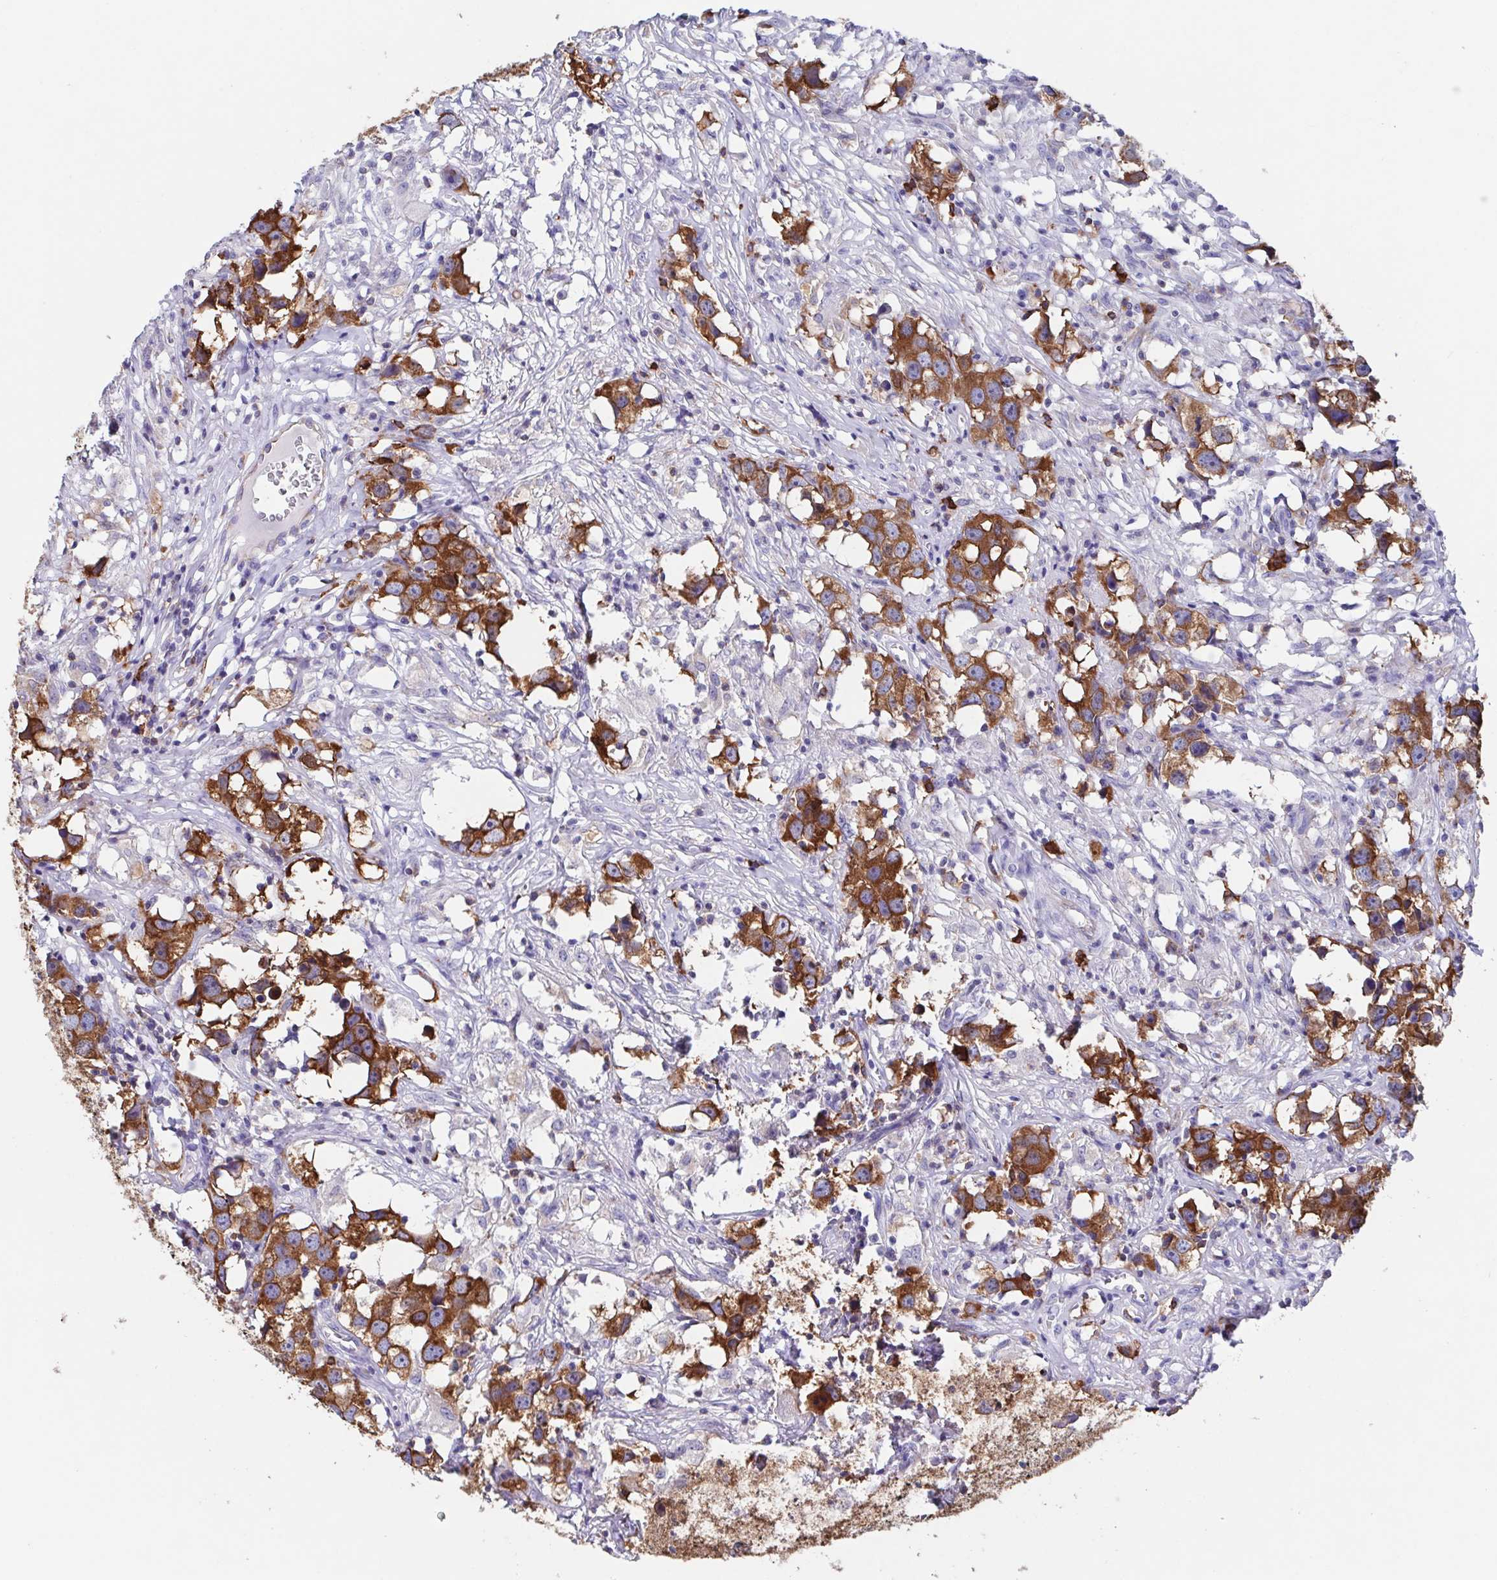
{"staining": {"intensity": "strong", "quantity": ">75%", "location": "cytoplasmic/membranous"}, "tissue": "testis cancer", "cell_type": "Tumor cells", "image_type": "cancer", "snomed": [{"axis": "morphology", "description": "Seminoma, NOS"}, {"axis": "topography", "description": "Testis"}], "caption": "About >75% of tumor cells in human testis cancer (seminoma) demonstrate strong cytoplasmic/membranous protein positivity as visualized by brown immunohistochemical staining.", "gene": "TPD52", "patient": {"sex": "male", "age": 49}}